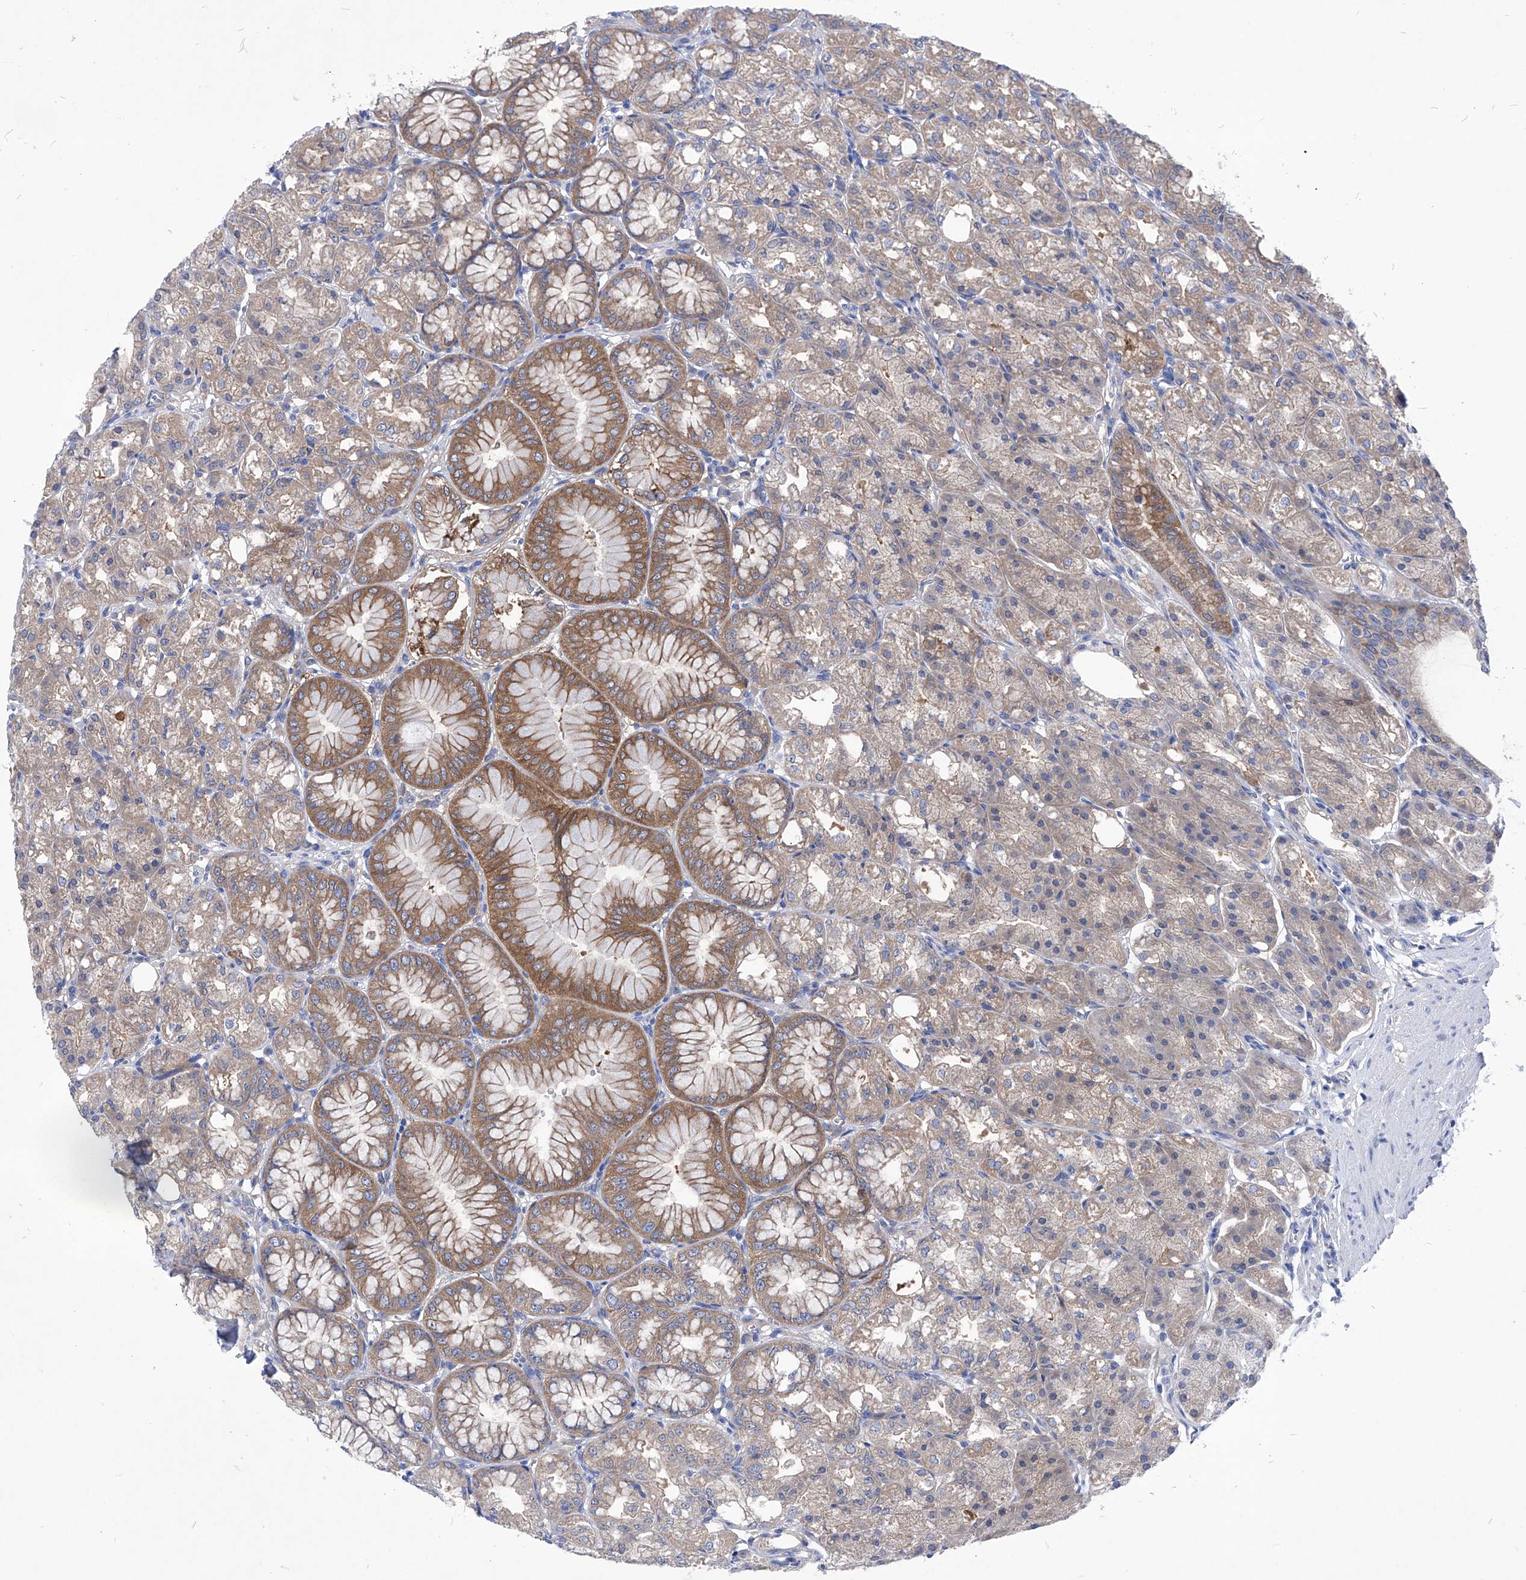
{"staining": {"intensity": "moderate", "quantity": "25%-75%", "location": "cytoplasmic/membranous"}, "tissue": "stomach", "cell_type": "Glandular cells", "image_type": "normal", "snomed": [{"axis": "morphology", "description": "Normal tissue, NOS"}, {"axis": "topography", "description": "Stomach, lower"}], "caption": "DAB immunohistochemical staining of benign human stomach demonstrates moderate cytoplasmic/membranous protein staining in approximately 25%-75% of glandular cells.", "gene": "XPNPEP1", "patient": {"sex": "male", "age": 71}}